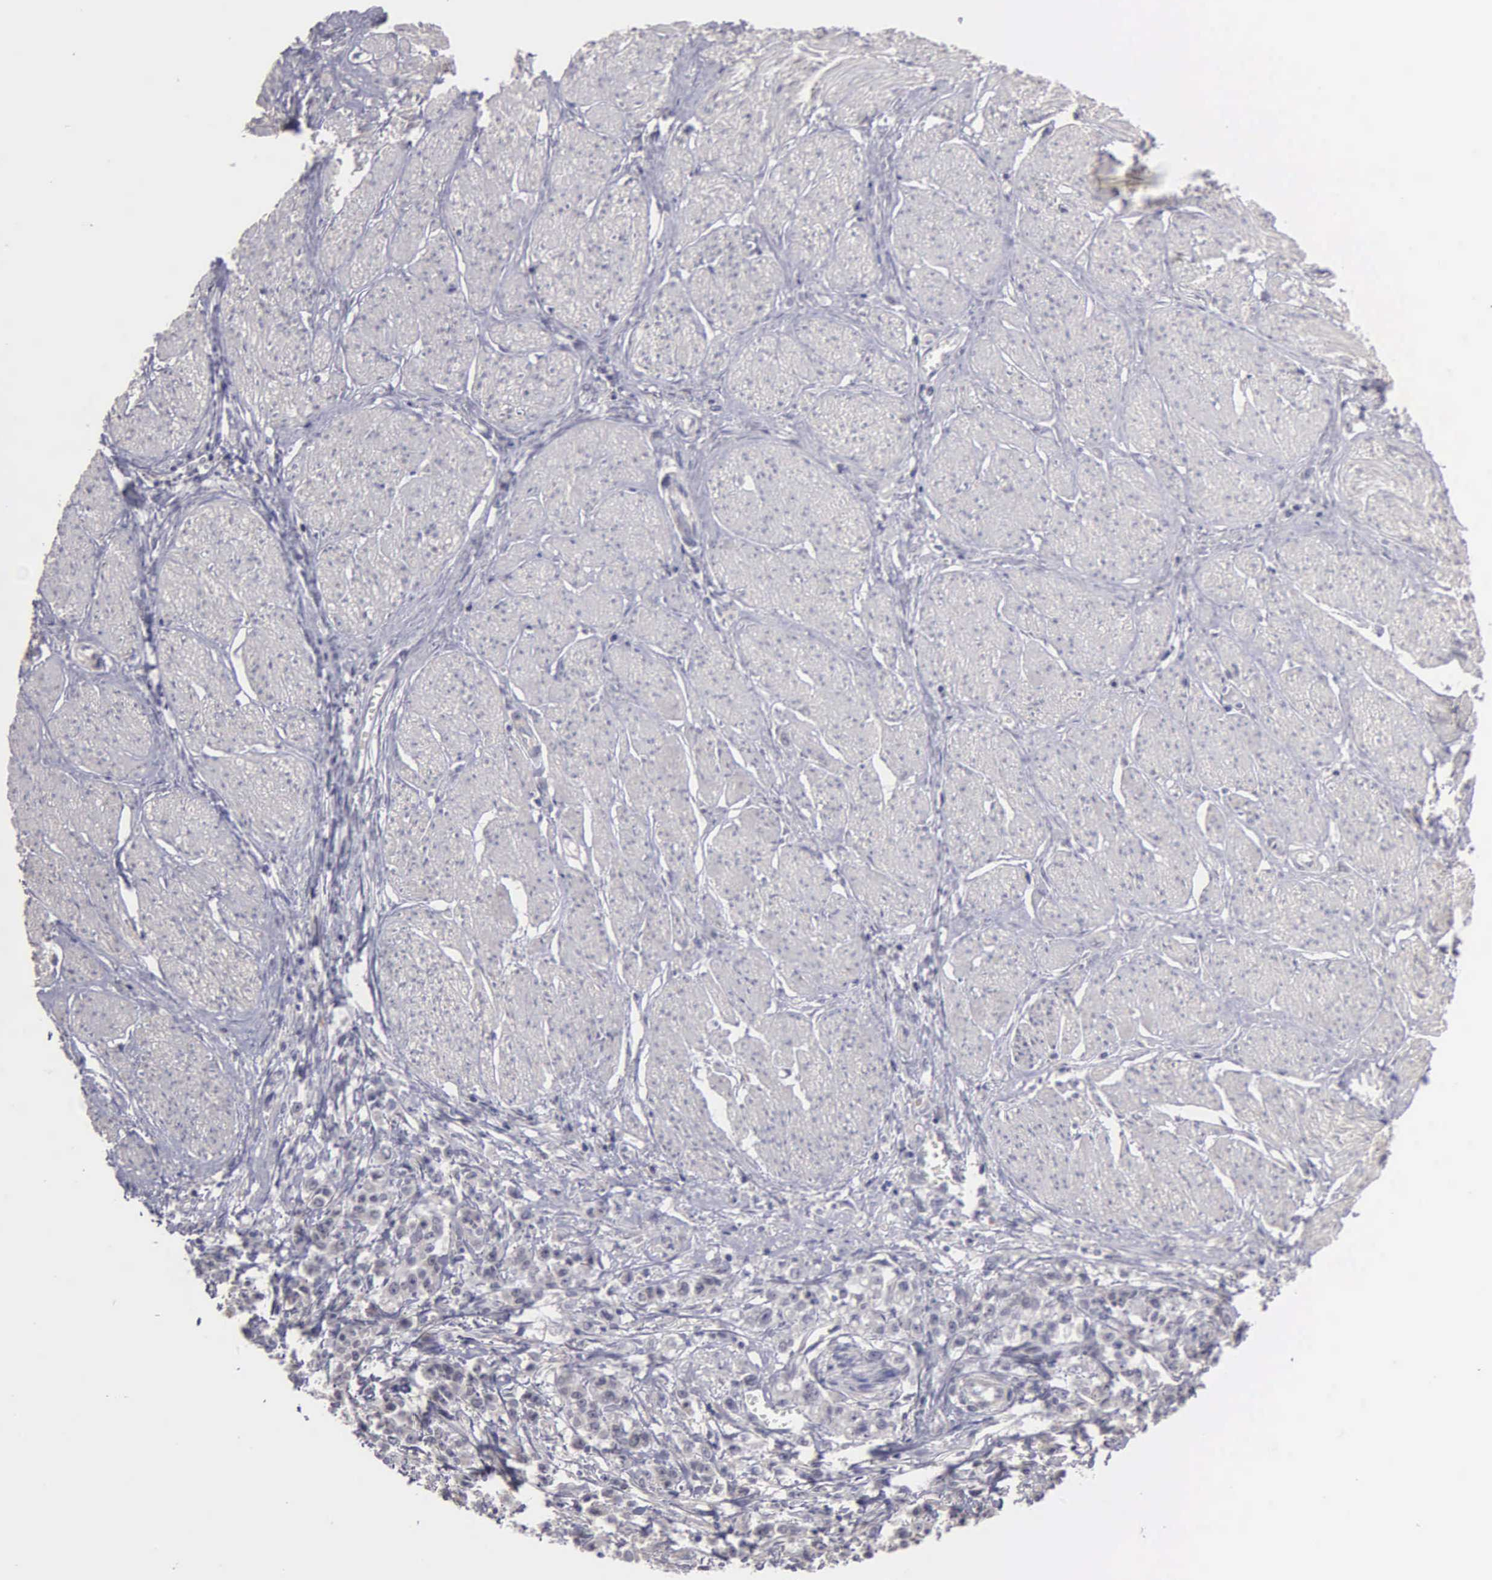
{"staining": {"intensity": "negative", "quantity": "none", "location": "none"}, "tissue": "stomach cancer", "cell_type": "Tumor cells", "image_type": "cancer", "snomed": [{"axis": "morphology", "description": "Adenocarcinoma, NOS"}, {"axis": "topography", "description": "Stomach"}], "caption": "The image demonstrates no significant expression in tumor cells of stomach cancer.", "gene": "BRD1", "patient": {"sex": "male", "age": 72}}